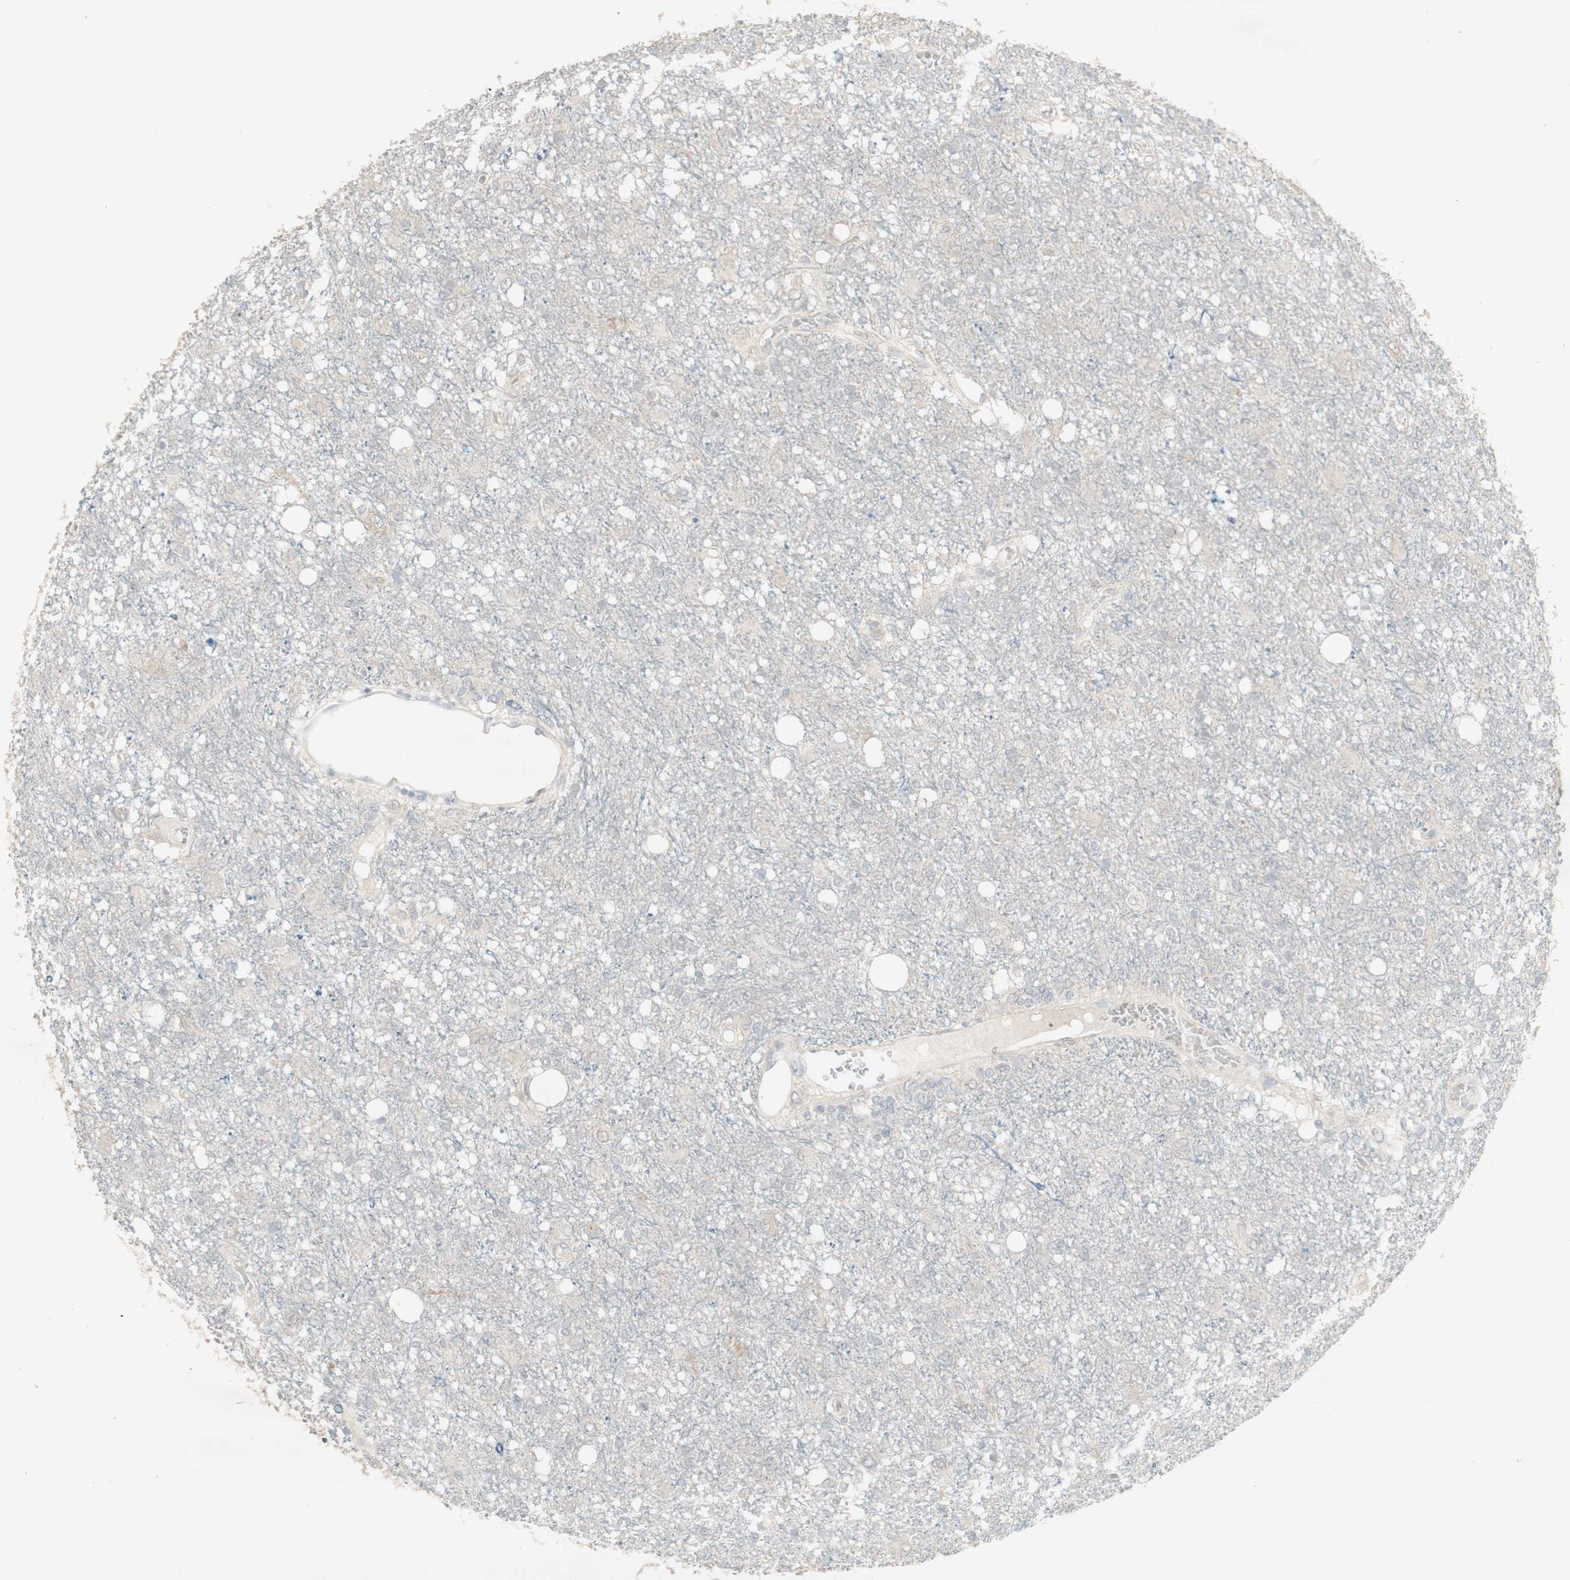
{"staining": {"intensity": "negative", "quantity": "none", "location": "none"}, "tissue": "glioma", "cell_type": "Tumor cells", "image_type": "cancer", "snomed": [{"axis": "morphology", "description": "Glioma, malignant, High grade"}, {"axis": "topography", "description": "Brain"}], "caption": "Protein analysis of high-grade glioma (malignant) displays no significant expression in tumor cells.", "gene": "C1orf116", "patient": {"sex": "female", "age": 59}}